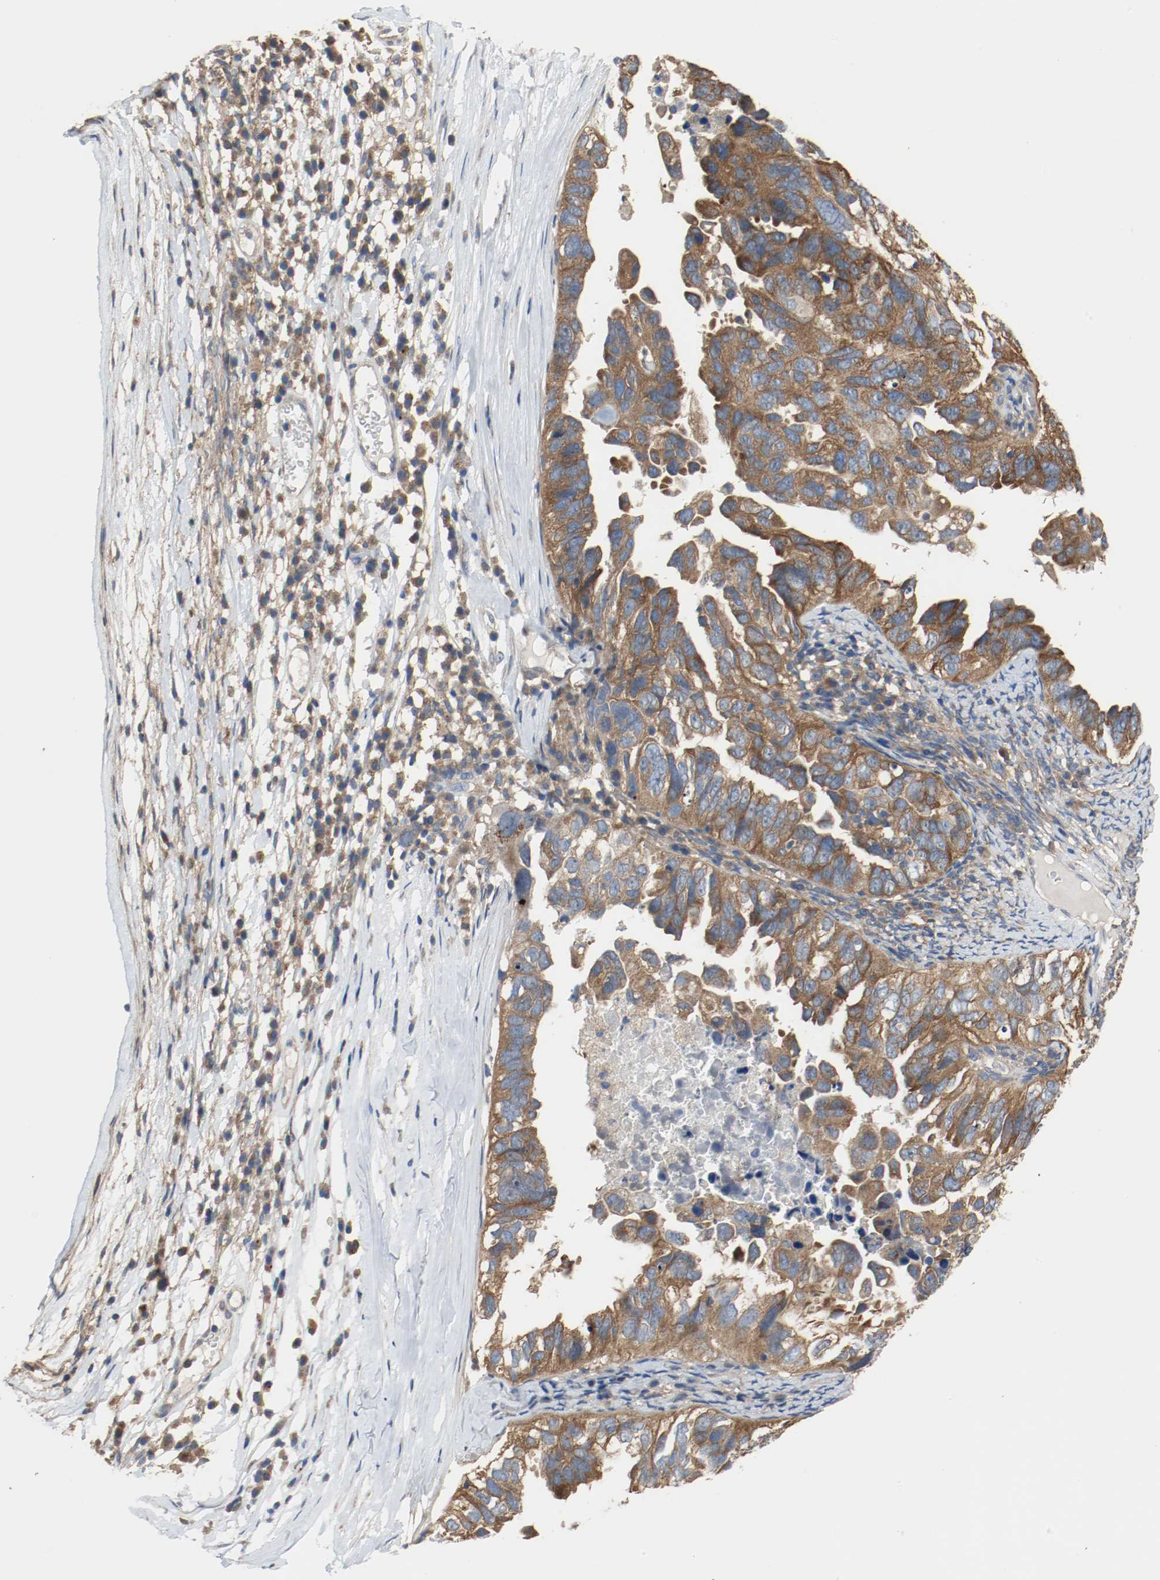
{"staining": {"intensity": "strong", "quantity": ">75%", "location": "cytoplasmic/membranous"}, "tissue": "ovarian cancer", "cell_type": "Tumor cells", "image_type": "cancer", "snomed": [{"axis": "morphology", "description": "Cystadenocarcinoma, serous, NOS"}, {"axis": "topography", "description": "Ovary"}], "caption": "Human serous cystadenocarcinoma (ovarian) stained with a protein marker shows strong staining in tumor cells.", "gene": "HGS", "patient": {"sex": "female", "age": 82}}